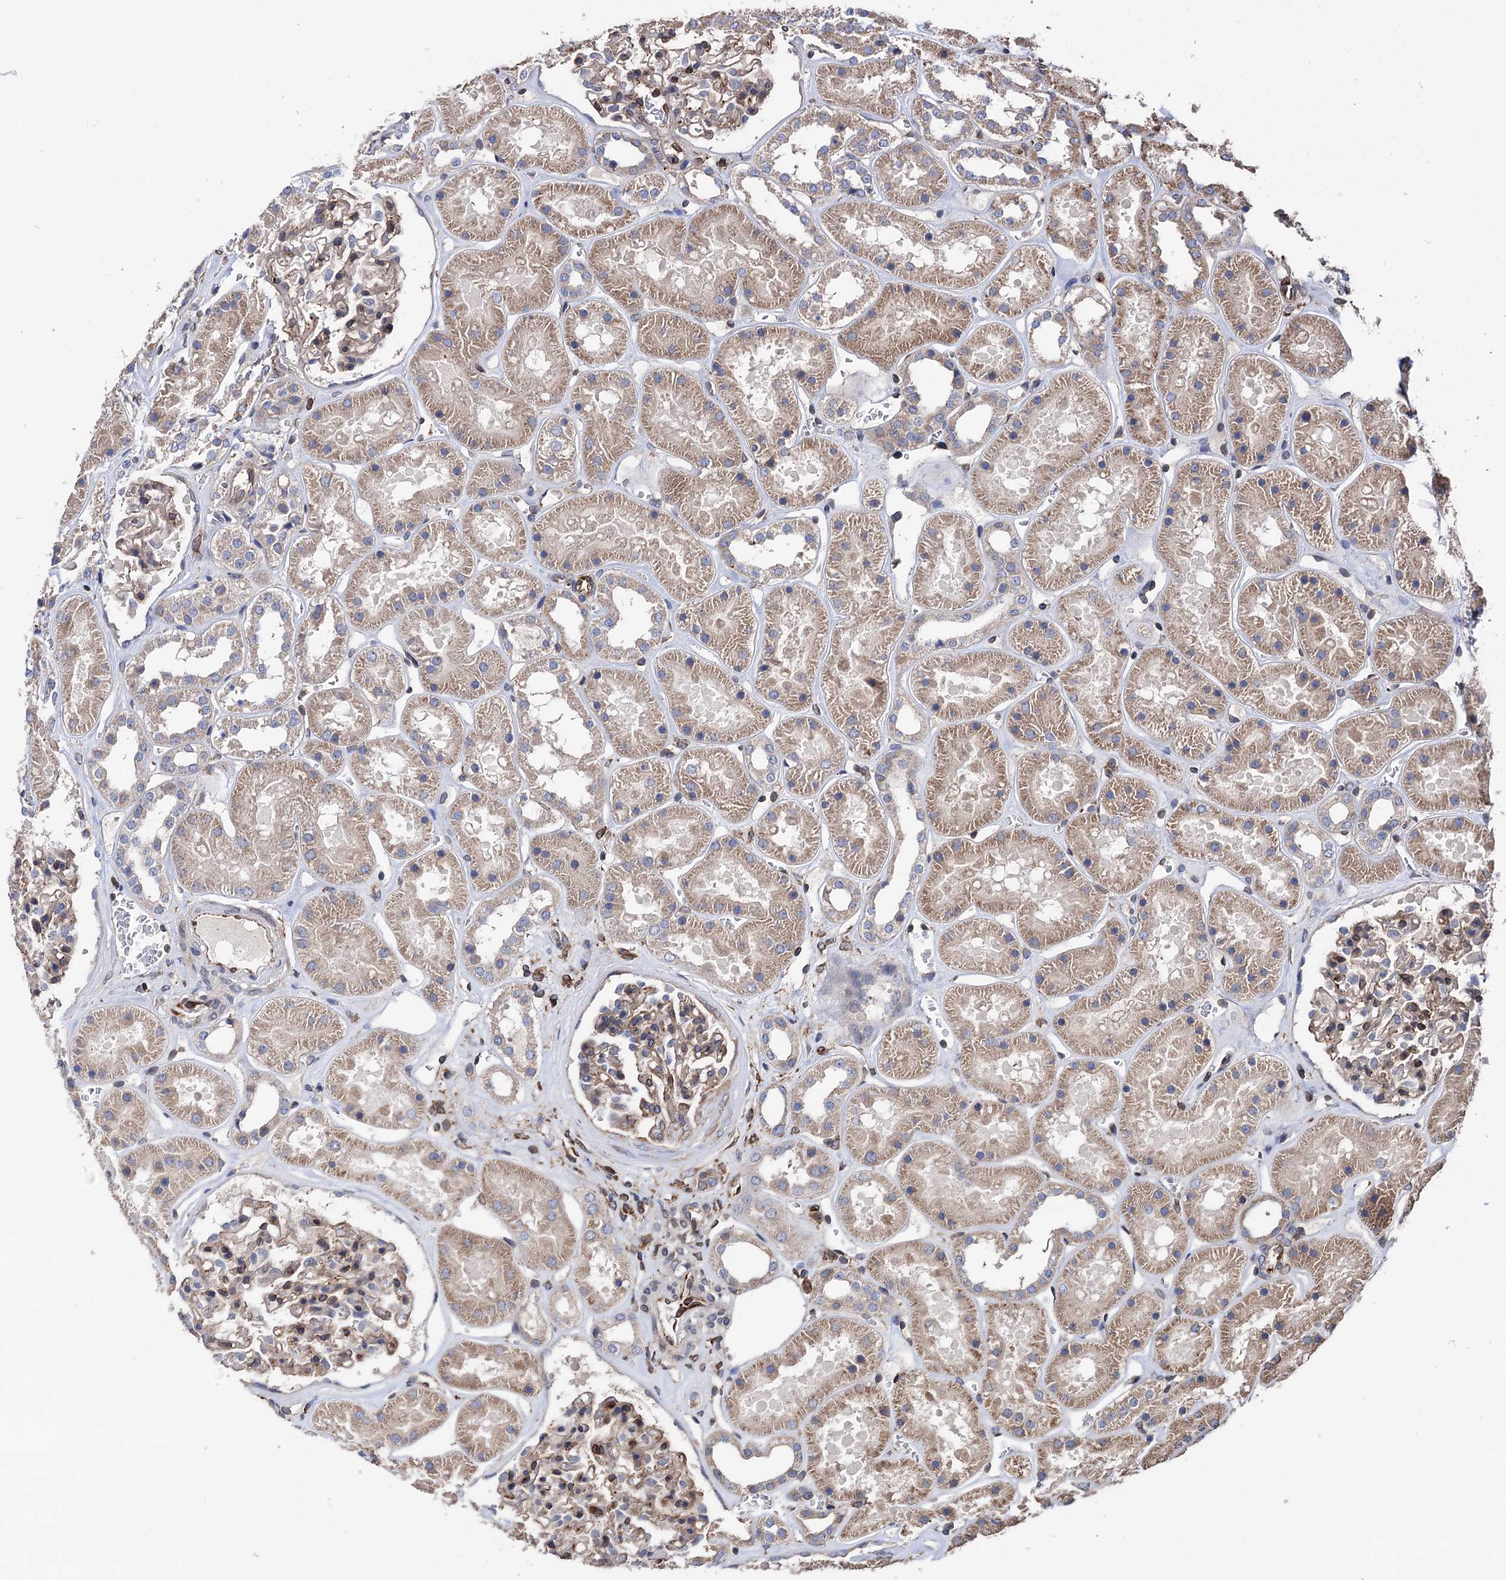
{"staining": {"intensity": "weak", "quantity": ">75%", "location": "cytoplasmic/membranous"}, "tissue": "kidney", "cell_type": "Cells in glomeruli", "image_type": "normal", "snomed": [{"axis": "morphology", "description": "Normal tissue, NOS"}, {"axis": "topography", "description": "Kidney"}], "caption": "A brown stain shows weak cytoplasmic/membranous positivity of a protein in cells in glomeruli of unremarkable human kidney.", "gene": "STING1", "patient": {"sex": "female", "age": 41}}